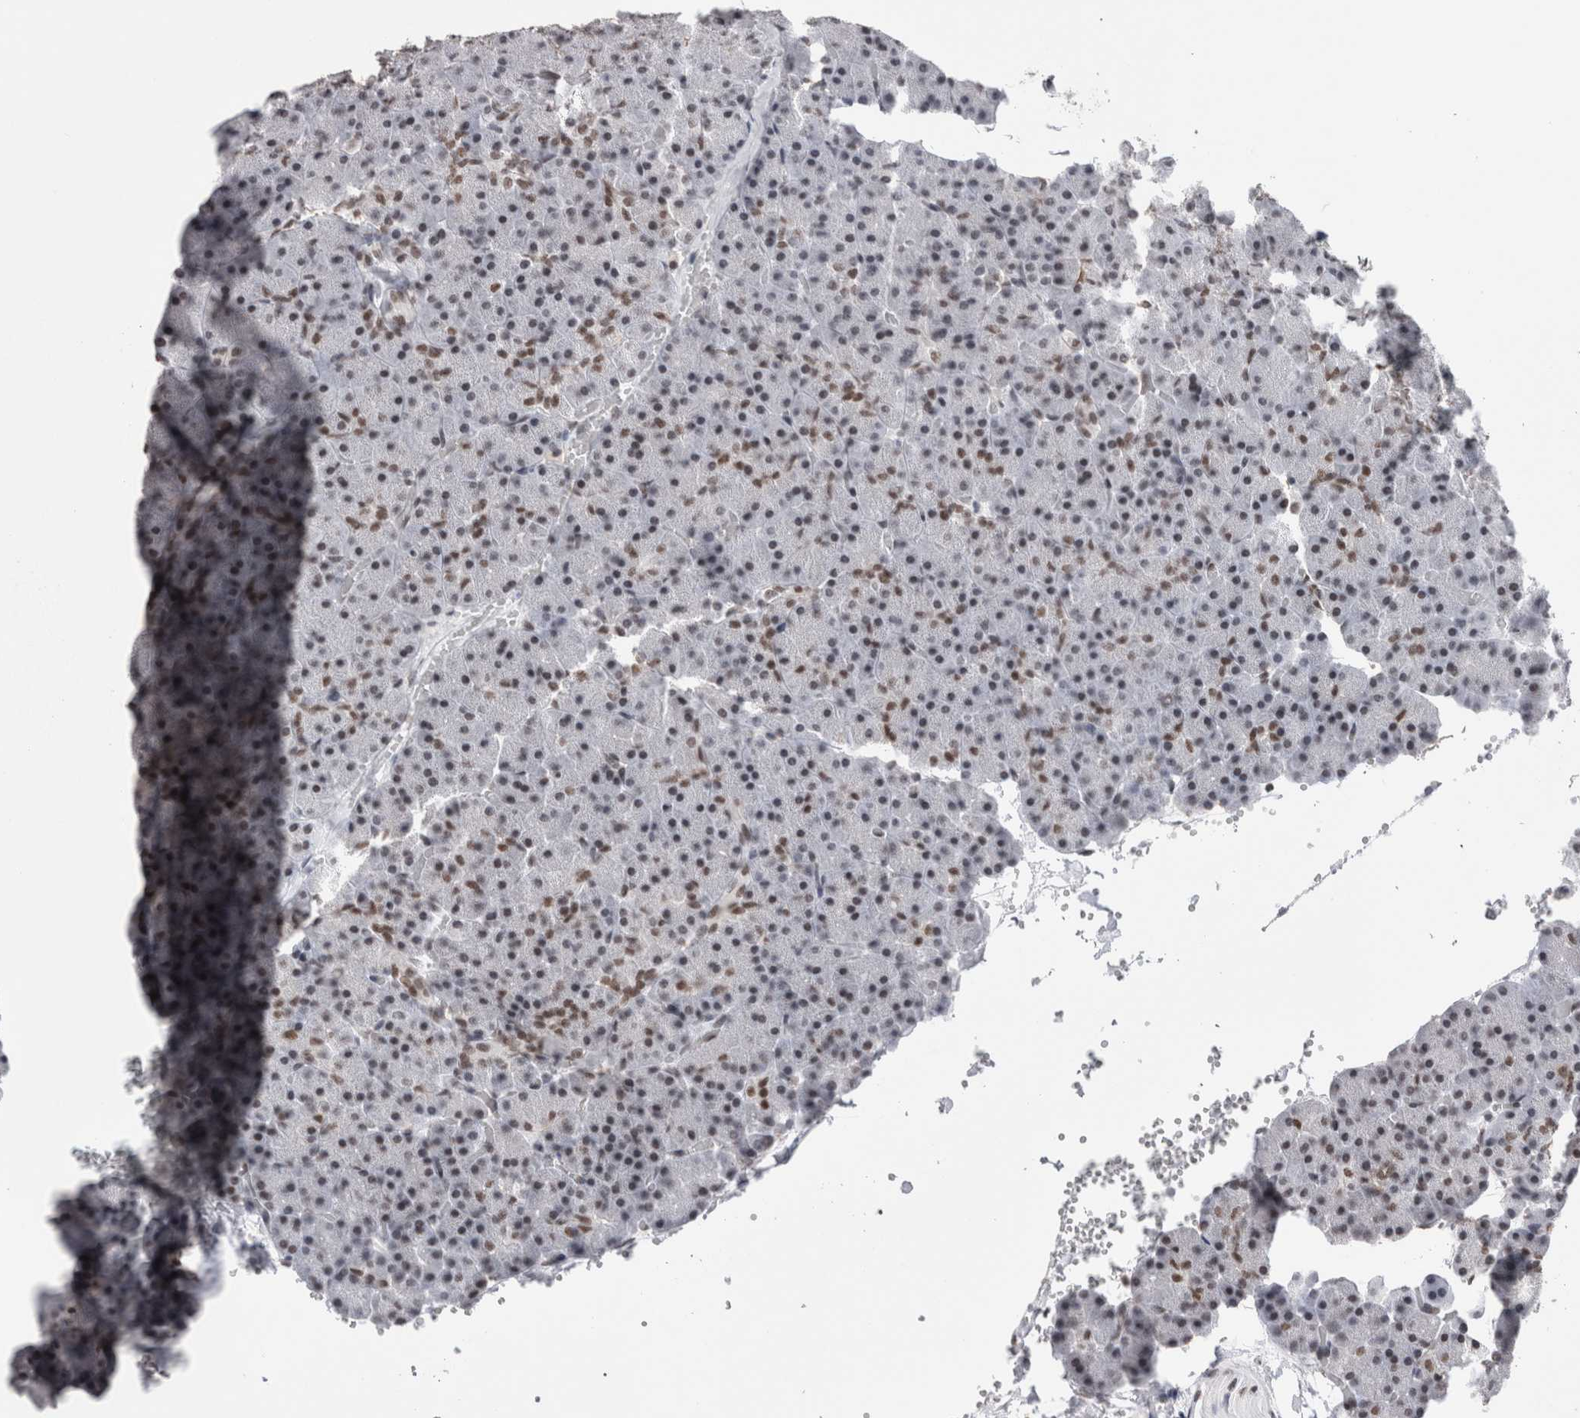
{"staining": {"intensity": "moderate", "quantity": ">75%", "location": "nuclear"}, "tissue": "pancreas", "cell_type": "Exocrine glandular cells", "image_type": "normal", "snomed": [{"axis": "morphology", "description": "Normal tissue, NOS"}, {"axis": "morphology", "description": "Carcinoid, malignant, NOS"}, {"axis": "topography", "description": "Pancreas"}], "caption": "Immunohistochemistry (IHC) photomicrograph of normal pancreas: human pancreas stained using immunohistochemistry demonstrates medium levels of moderate protein expression localized specifically in the nuclear of exocrine glandular cells, appearing as a nuclear brown color.", "gene": "SMC1A", "patient": {"sex": "female", "age": 35}}